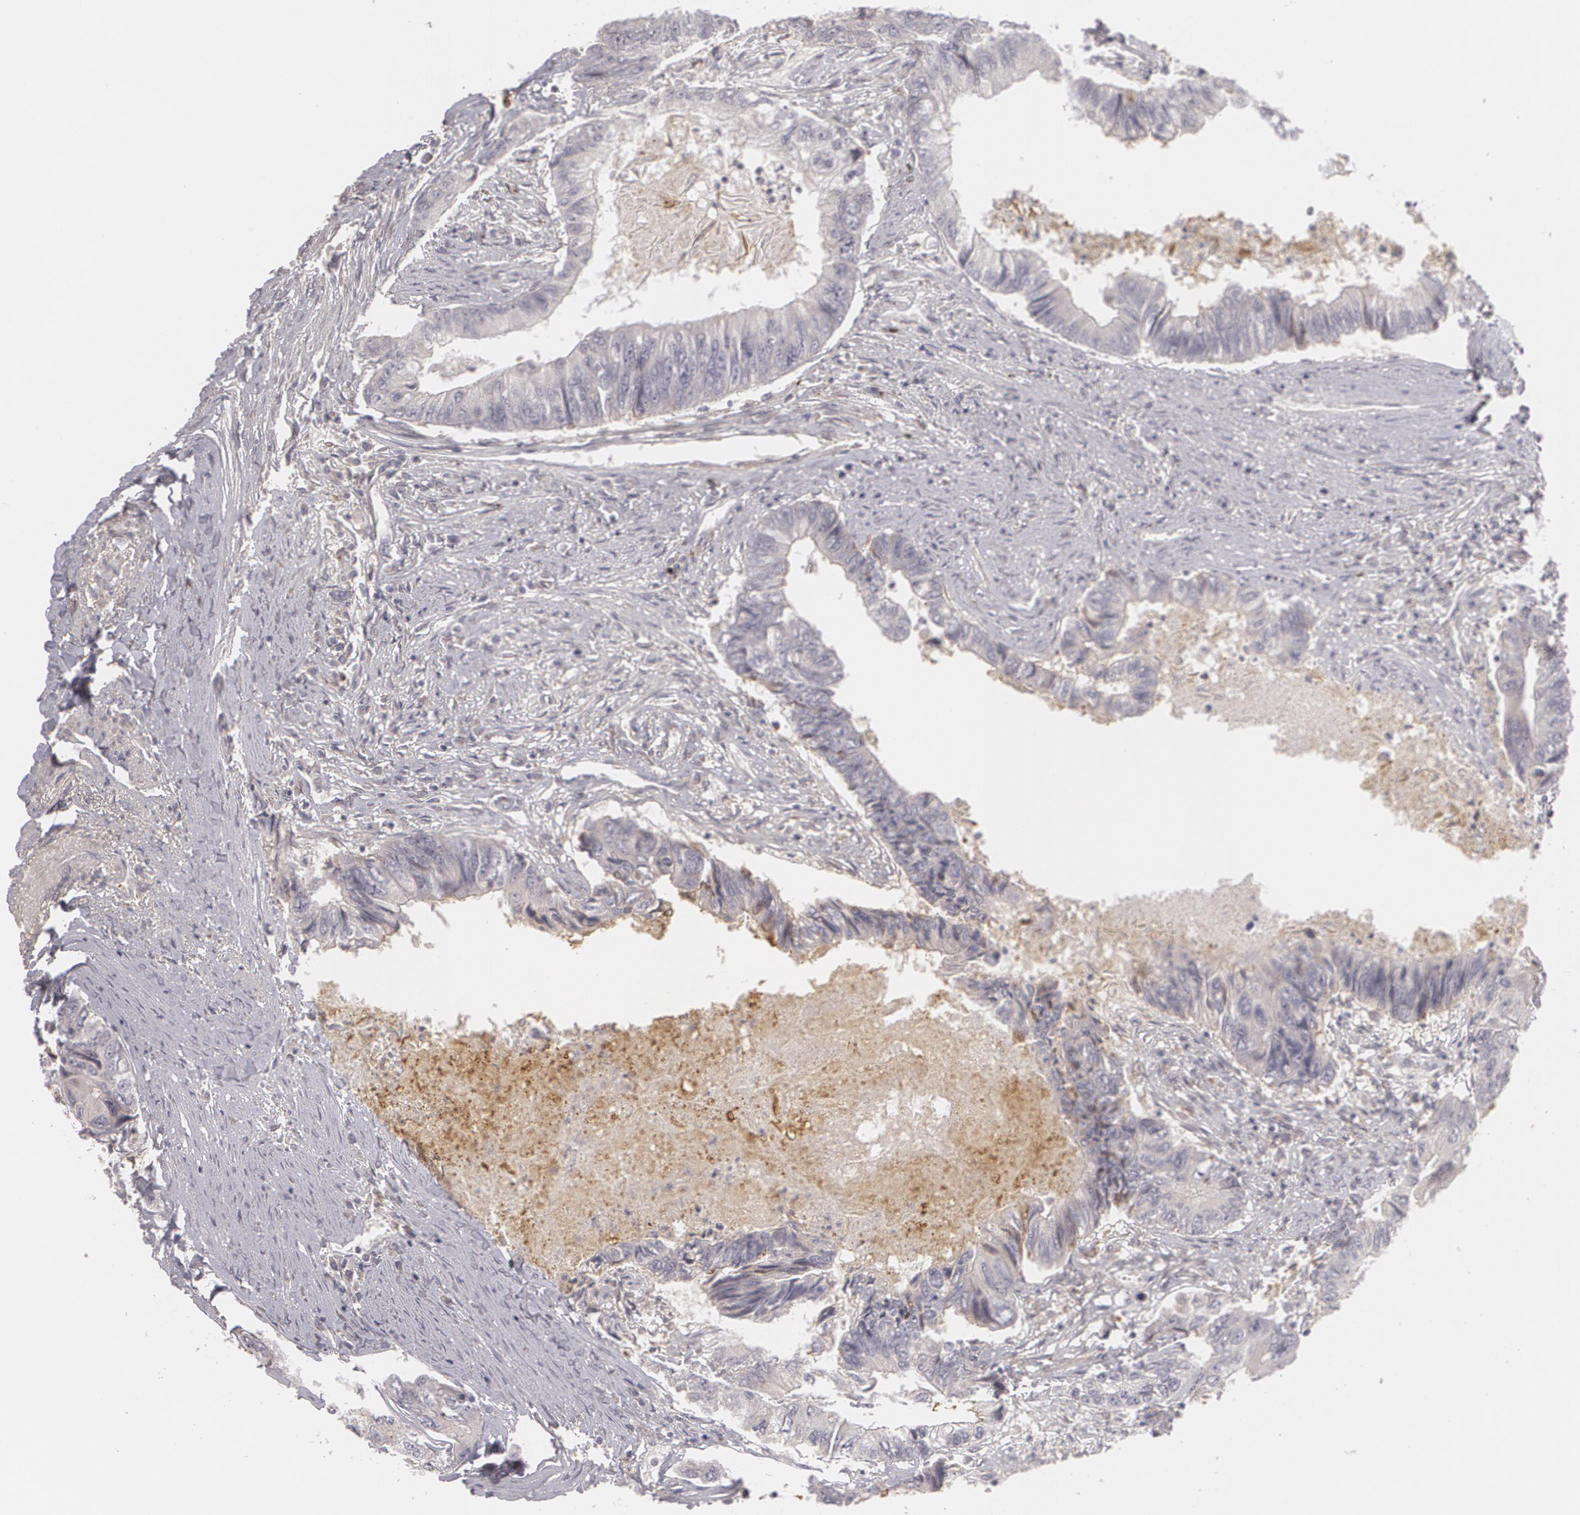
{"staining": {"intensity": "negative", "quantity": "none", "location": "none"}, "tissue": "colorectal cancer", "cell_type": "Tumor cells", "image_type": "cancer", "snomed": [{"axis": "morphology", "description": "Adenocarcinoma, NOS"}, {"axis": "topography", "description": "Rectum"}], "caption": "Colorectal cancer was stained to show a protein in brown. There is no significant positivity in tumor cells.", "gene": "EFS", "patient": {"sex": "female", "age": 82}}